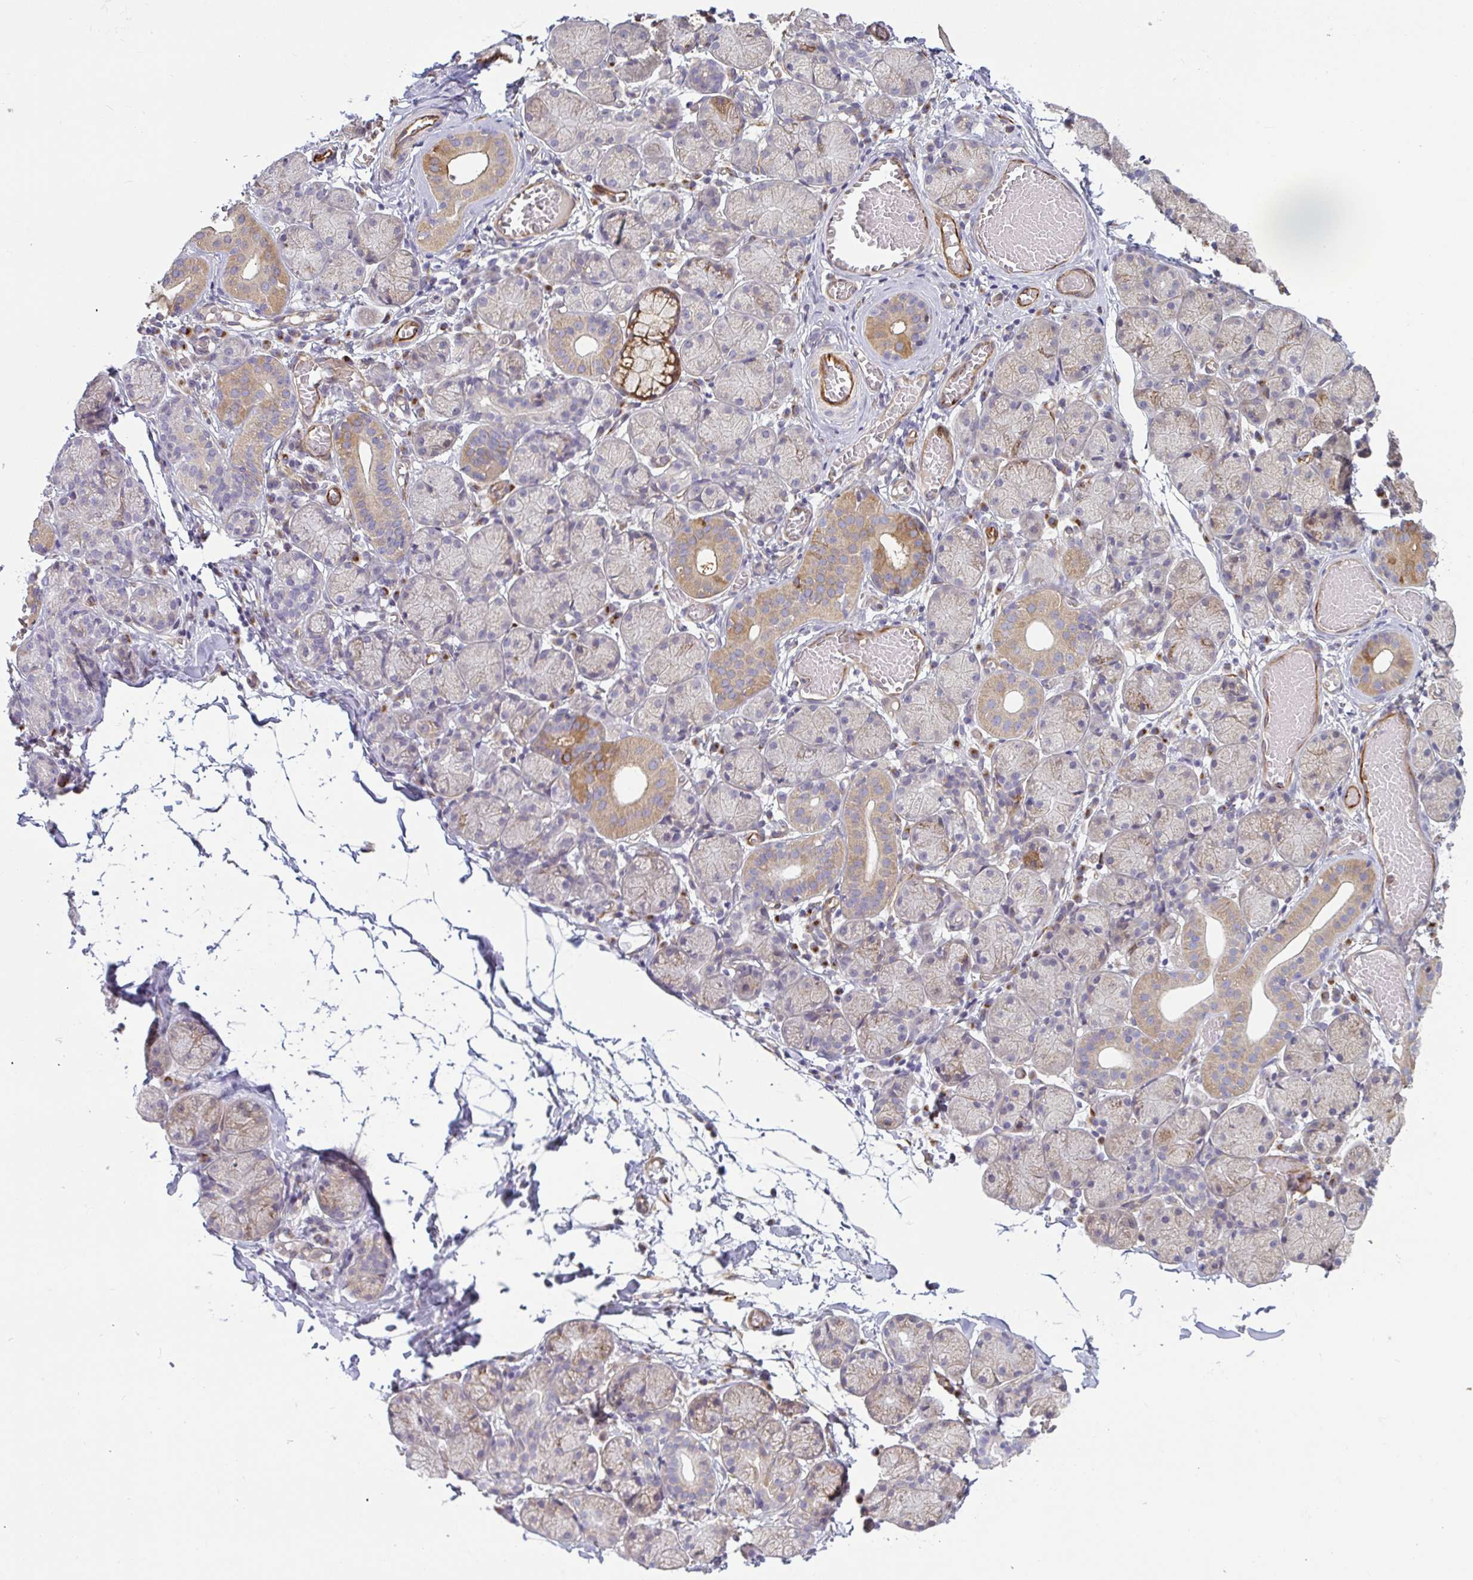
{"staining": {"intensity": "moderate", "quantity": "<25%", "location": "cytoplasmic/membranous"}, "tissue": "salivary gland", "cell_type": "Glandular cells", "image_type": "normal", "snomed": [{"axis": "morphology", "description": "Normal tissue, NOS"}, {"axis": "topography", "description": "Salivary gland"}], "caption": "Protein staining of normal salivary gland reveals moderate cytoplasmic/membranous staining in approximately <25% of glandular cells.", "gene": "IFIT3", "patient": {"sex": "female", "age": 24}}